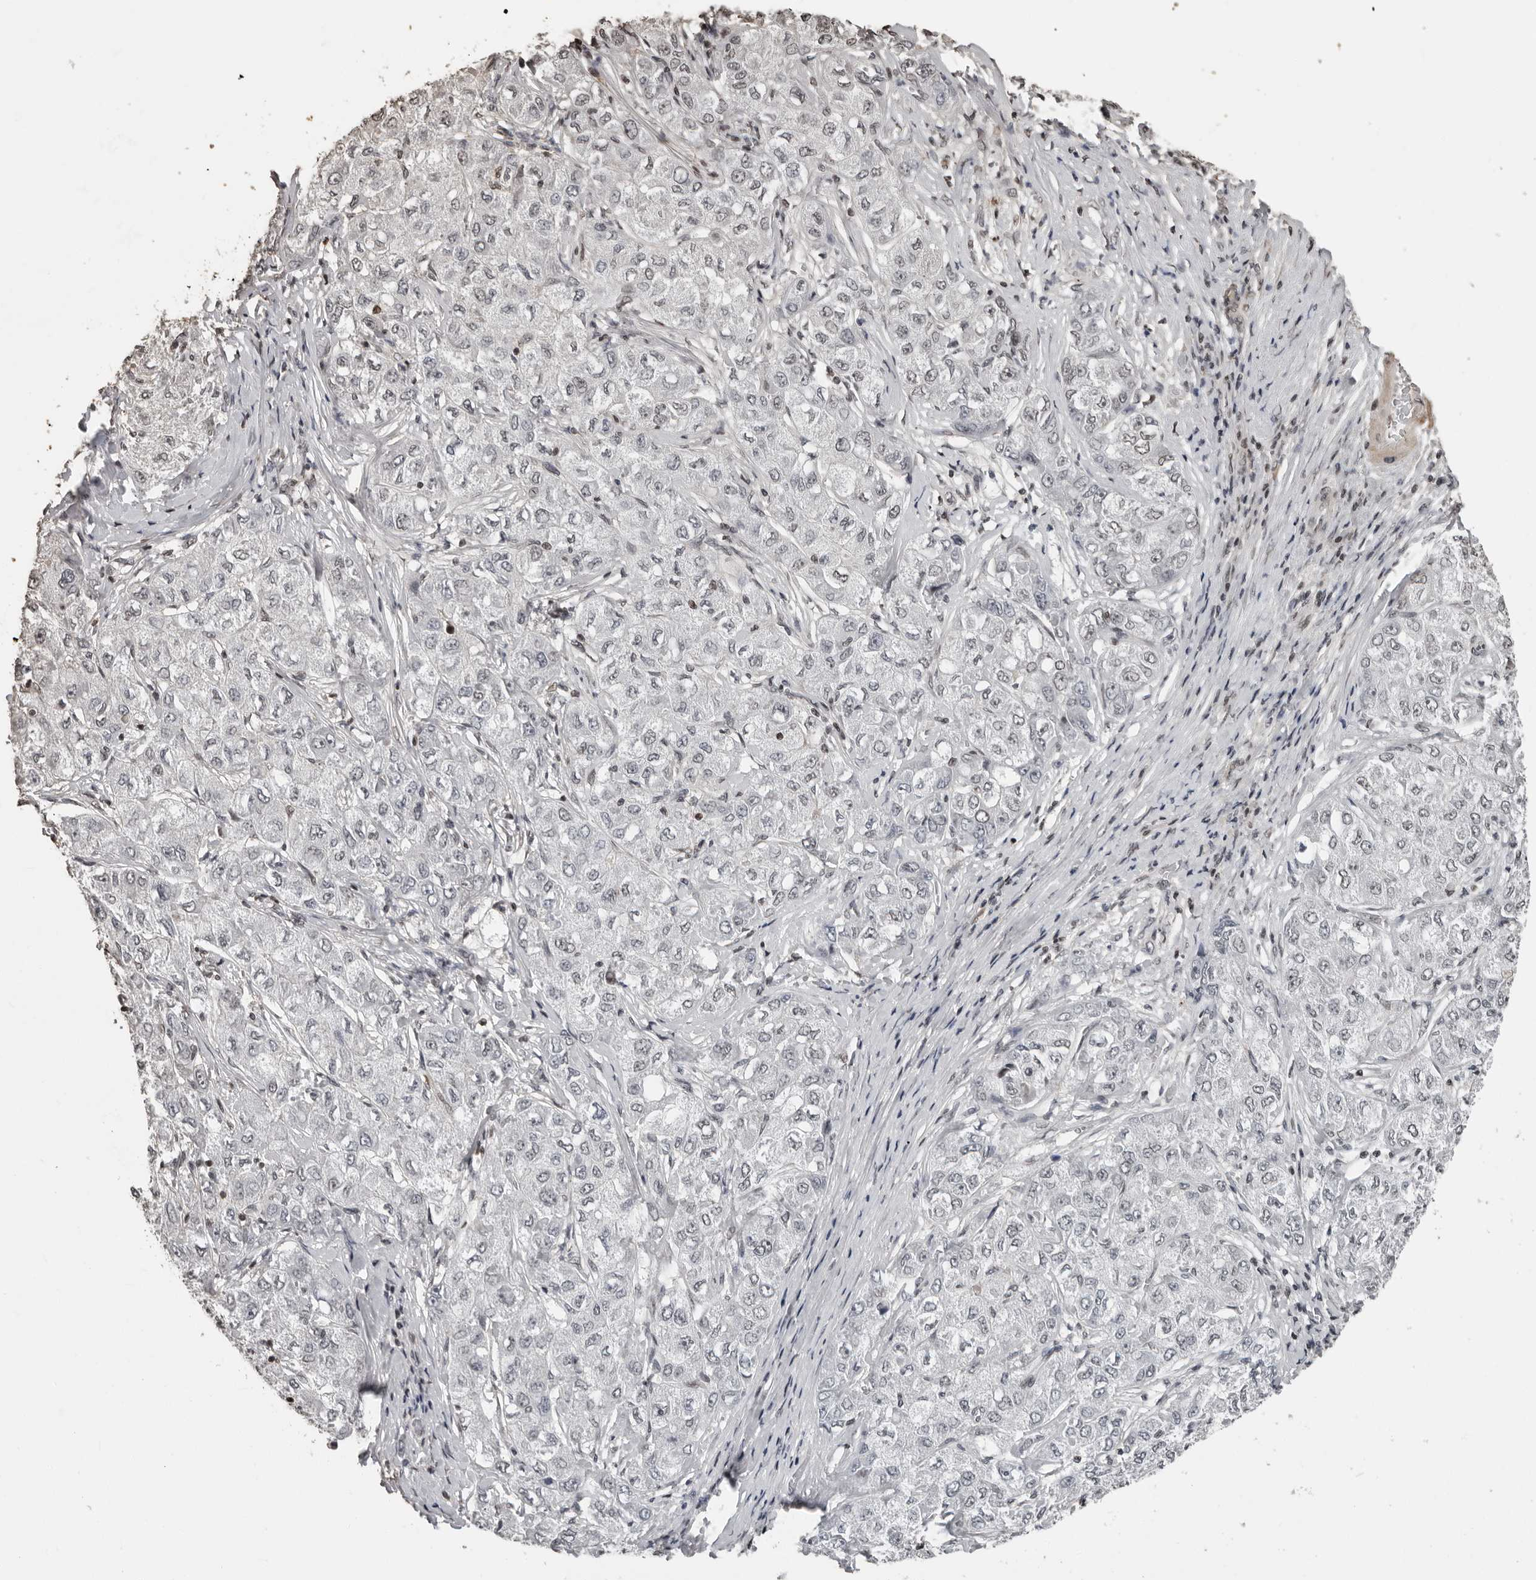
{"staining": {"intensity": "negative", "quantity": "none", "location": "none"}, "tissue": "liver cancer", "cell_type": "Tumor cells", "image_type": "cancer", "snomed": [{"axis": "morphology", "description": "Carcinoma, Hepatocellular, NOS"}, {"axis": "topography", "description": "Liver"}], "caption": "A micrograph of human liver cancer is negative for staining in tumor cells.", "gene": "ORC1", "patient": {"sex": "male", "age": 80}}